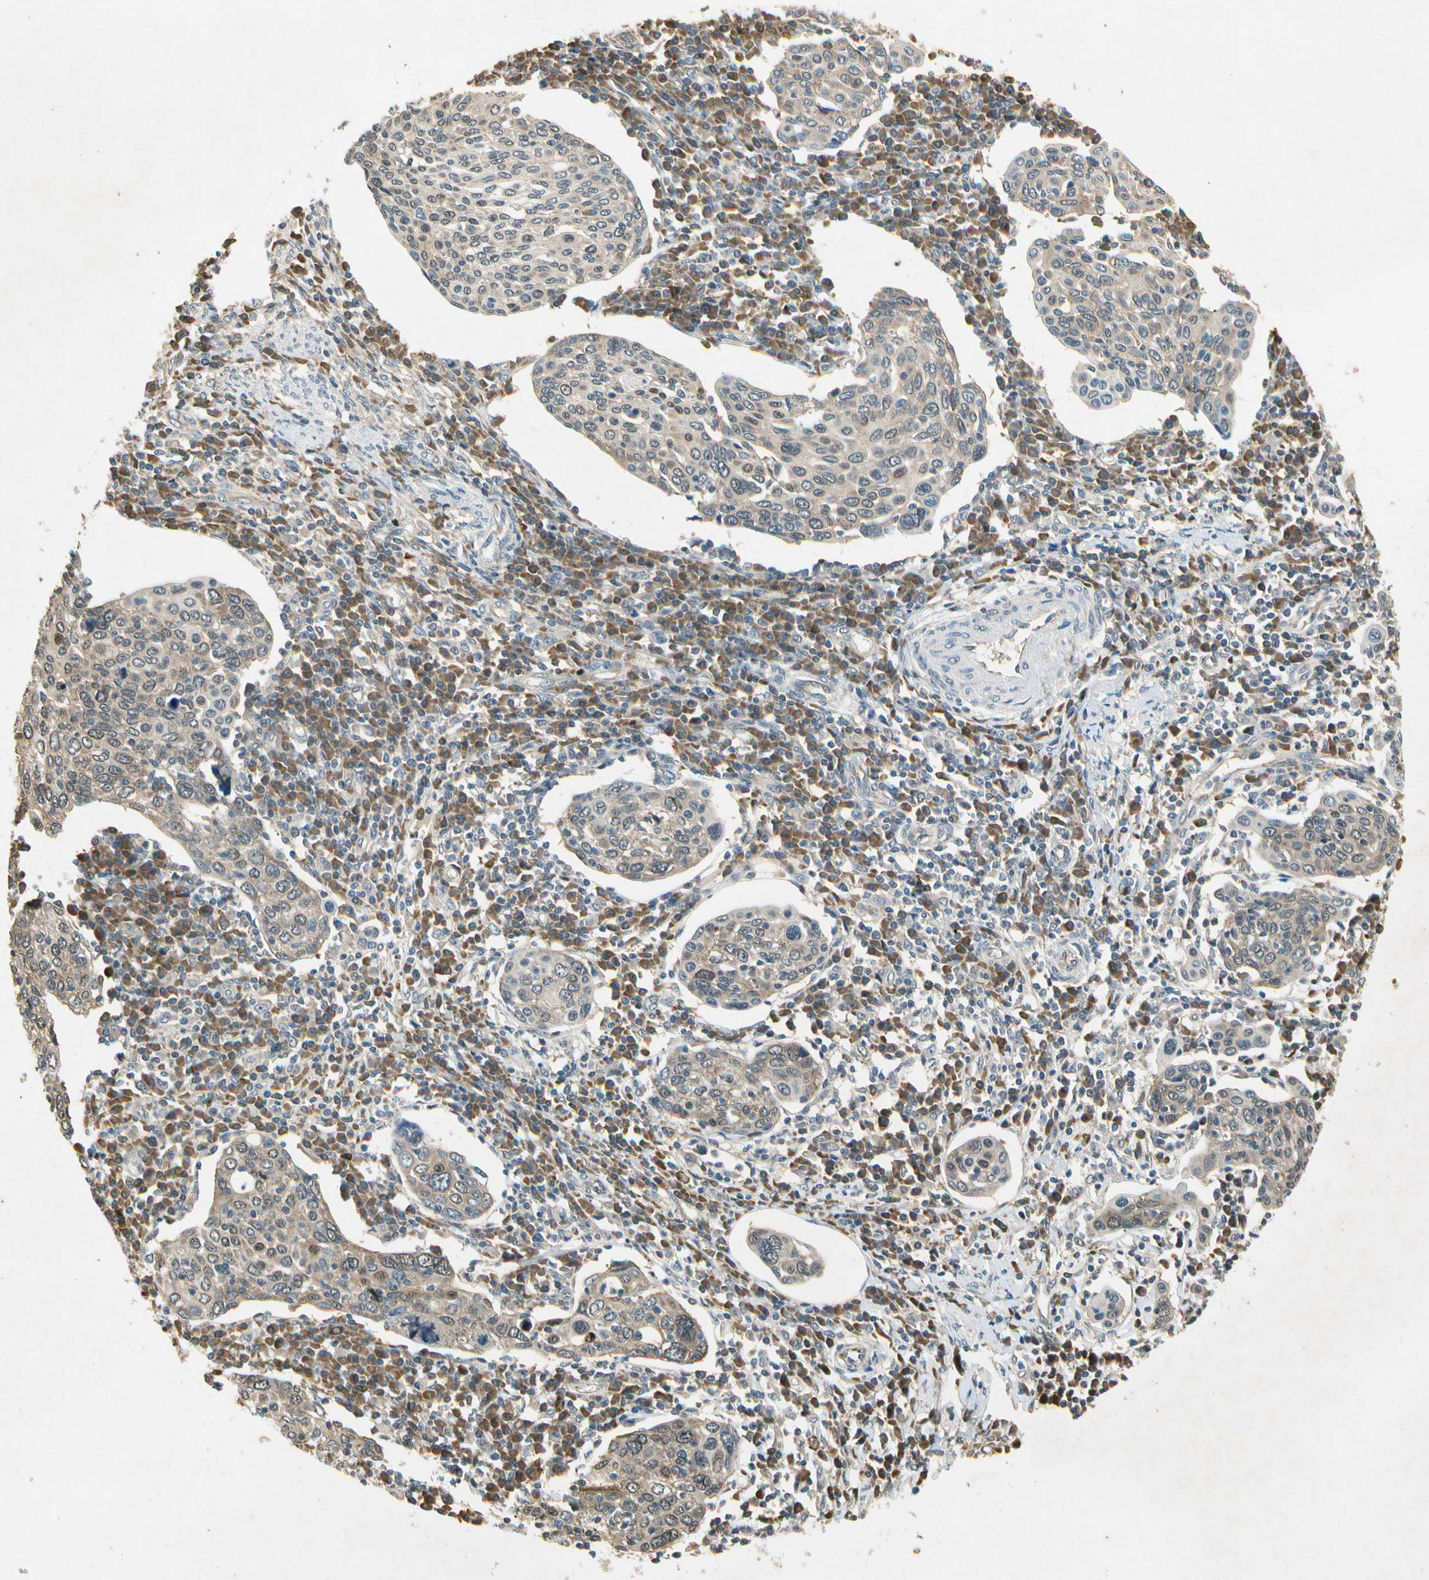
{"staining": {"intensity": "weak", "quantity": "25%-75%", "location": "cytoplasmic/membranous"}, "tissue": "cervical cancer", "cell_type": "Tumor cells", "image_type": "cancer", "snomed": [{"axis": "morphology", "description": "Squamous cell carcinoma, NOS"}, {"axis": "topography", "description": "Cervix"}], "caption": "A micrograph of human cervical squamous cell carcinoma stained for a protein displays weak cytoplasmic/membranous brown staining in tumor cells.", "gene": "EIF1AX", "patient": {"sex": "female", "age": 40}}